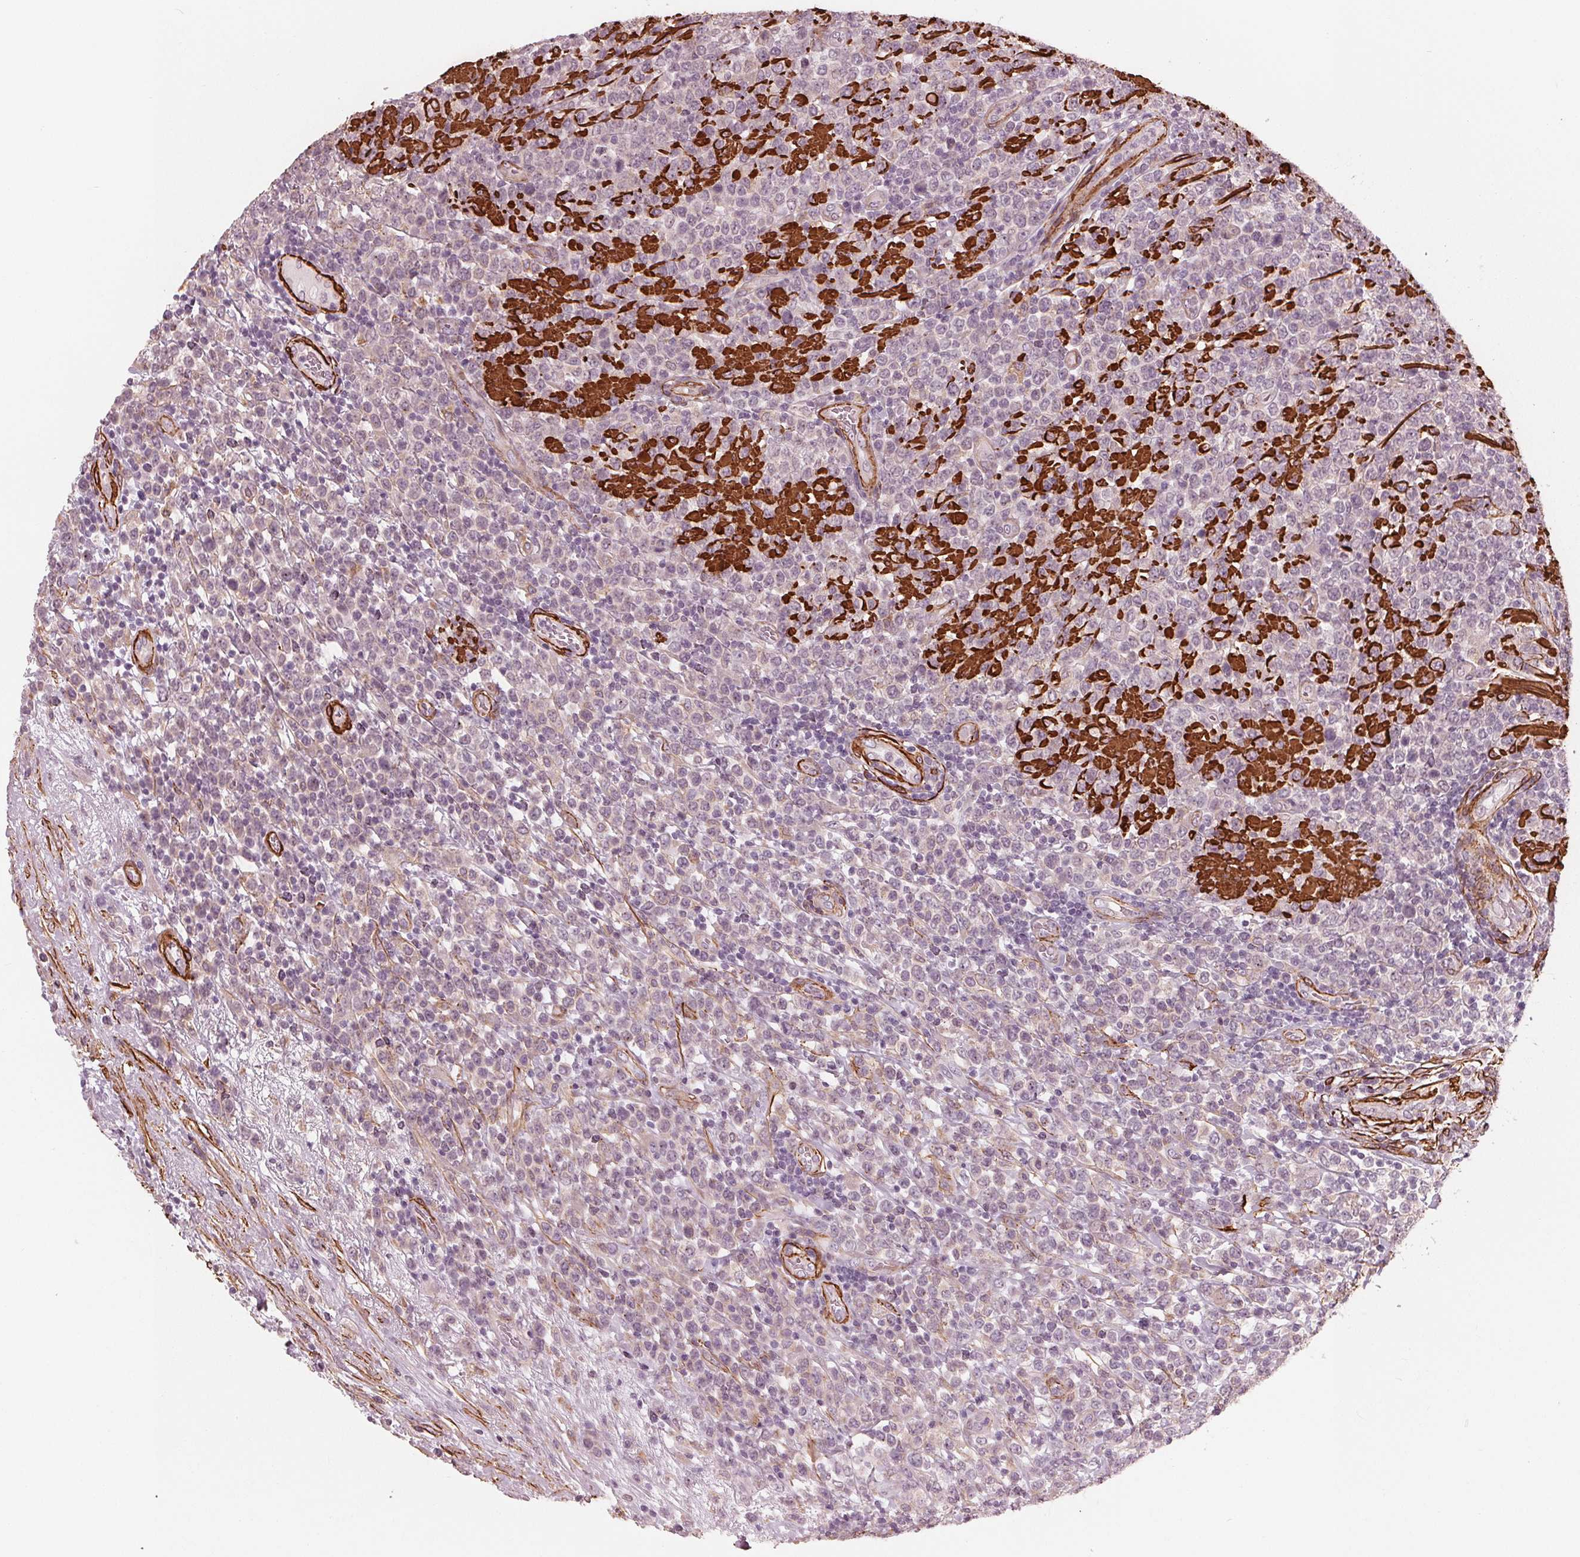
{"staining": {"intensity": "negative", "quantity": "none", "location": "none"}, "tissue": "lymphoma", "cell_type": "Tumor cells", "image_type": "cancer", "snomed": [{"axis": "morphology", "description": "Malignant lymphoma, non-Hodgkin's type, High grade"}, {"axis": "topography", "description": "Soft tissue"}], "caption": "The micrograph shows no significant positivity in tumor cells of malignant lymphoma, non-Hodgkin's type (high-grade). (Stains: DAB IHC with hematoxylin counter stain, Microscopy: brightfield microscopy at high magnification).", "gene": "MIER3", "patient": {"sex": "female", "age": 56}}